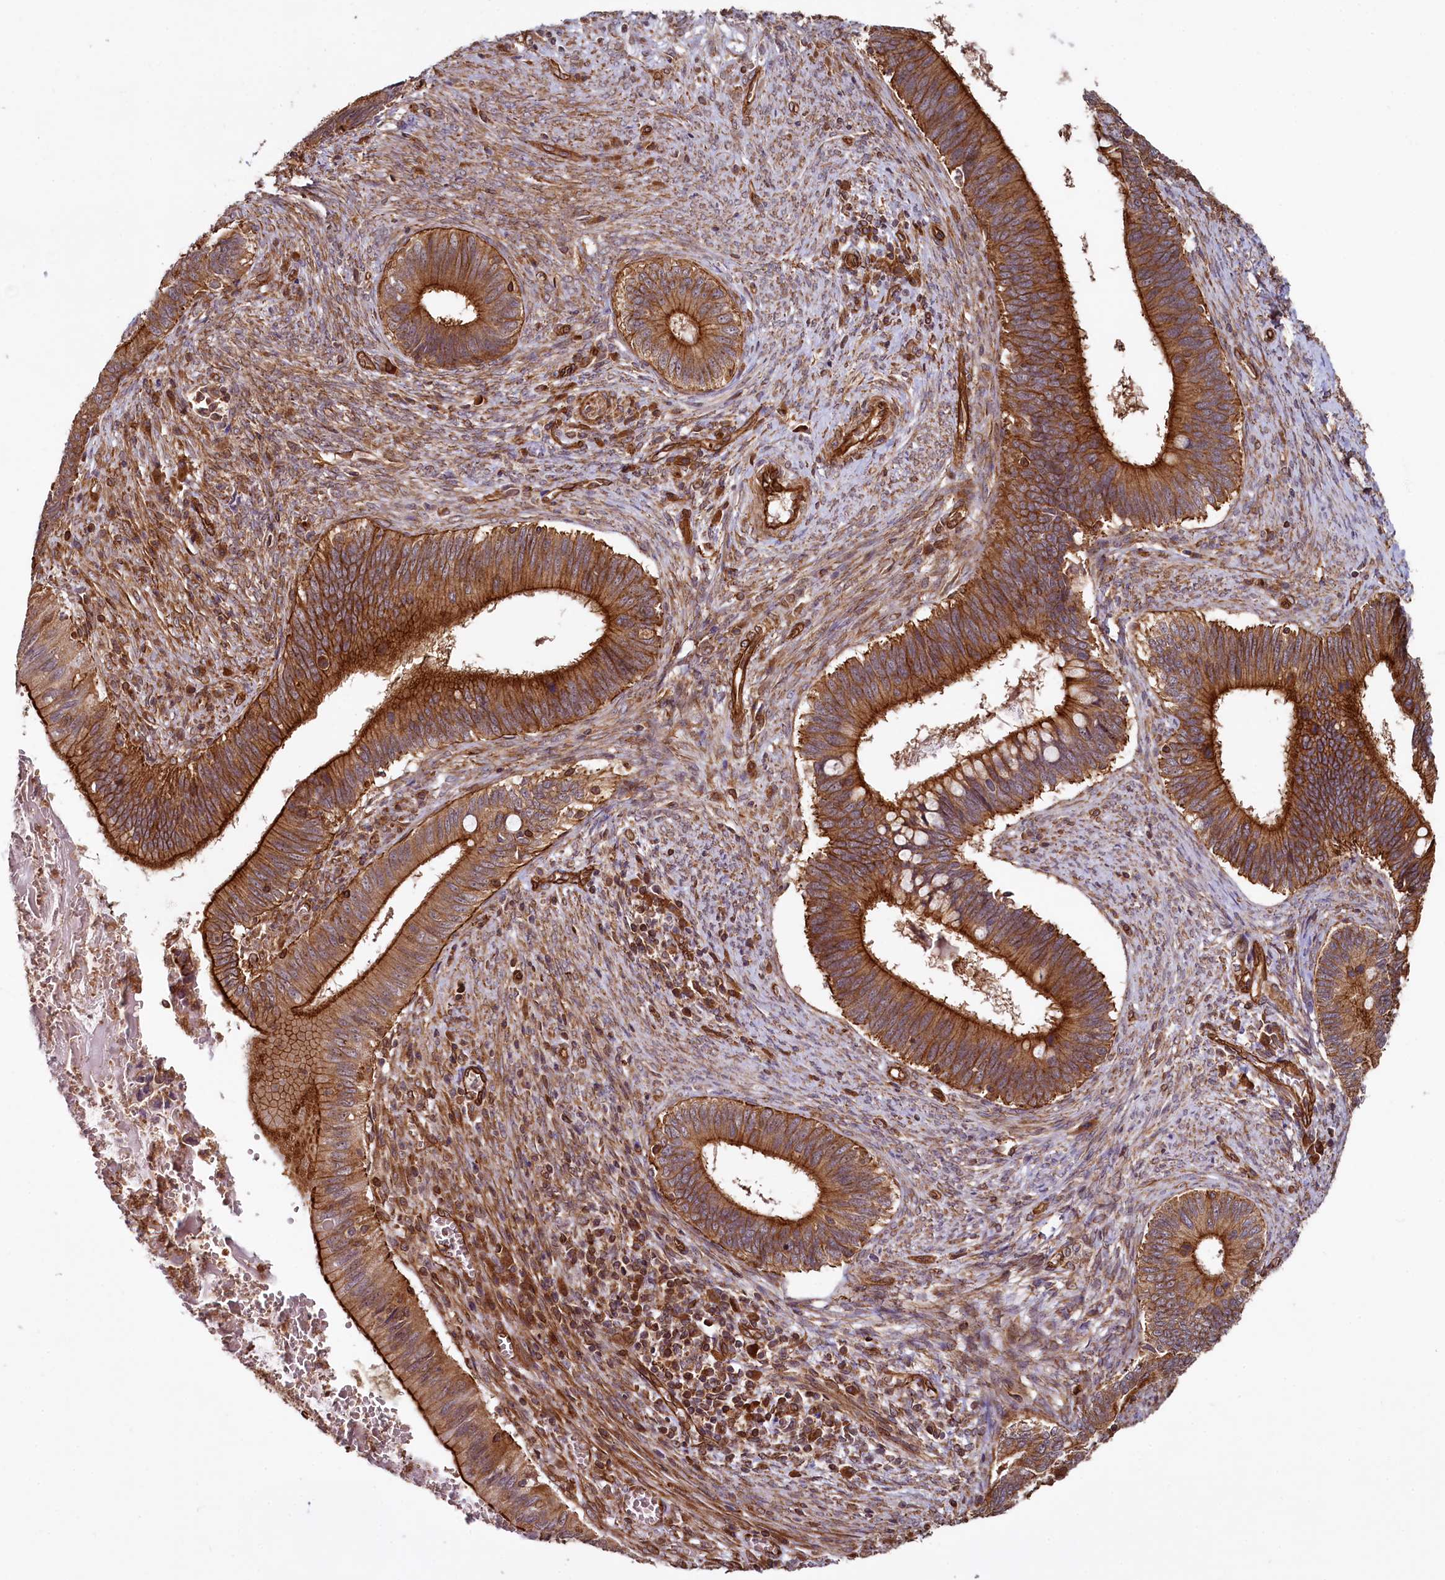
{"staining": {"intensity": "strong", "quantity": ">75%", "location": "cytoplasmic/membranous"}, "tissue": "cervical cancer", "cell_type": "Tumor cells", "image_type": "cancer", "snomed": [{"axis": "morphology", "description": "Adenocarcinoma, NOS"}, {"axis": "topography", "description": "Cervix"}], "caption": "Immunohistochemistry image of adenocarcinoma (cervical) stained for a protein (brown), which exhibits high levels of strong cytoplasmic/membranous staining in approximately >75% of tumor cells.", "gene": "SVIP", "patient": {"sex": "female", "age": 42}}